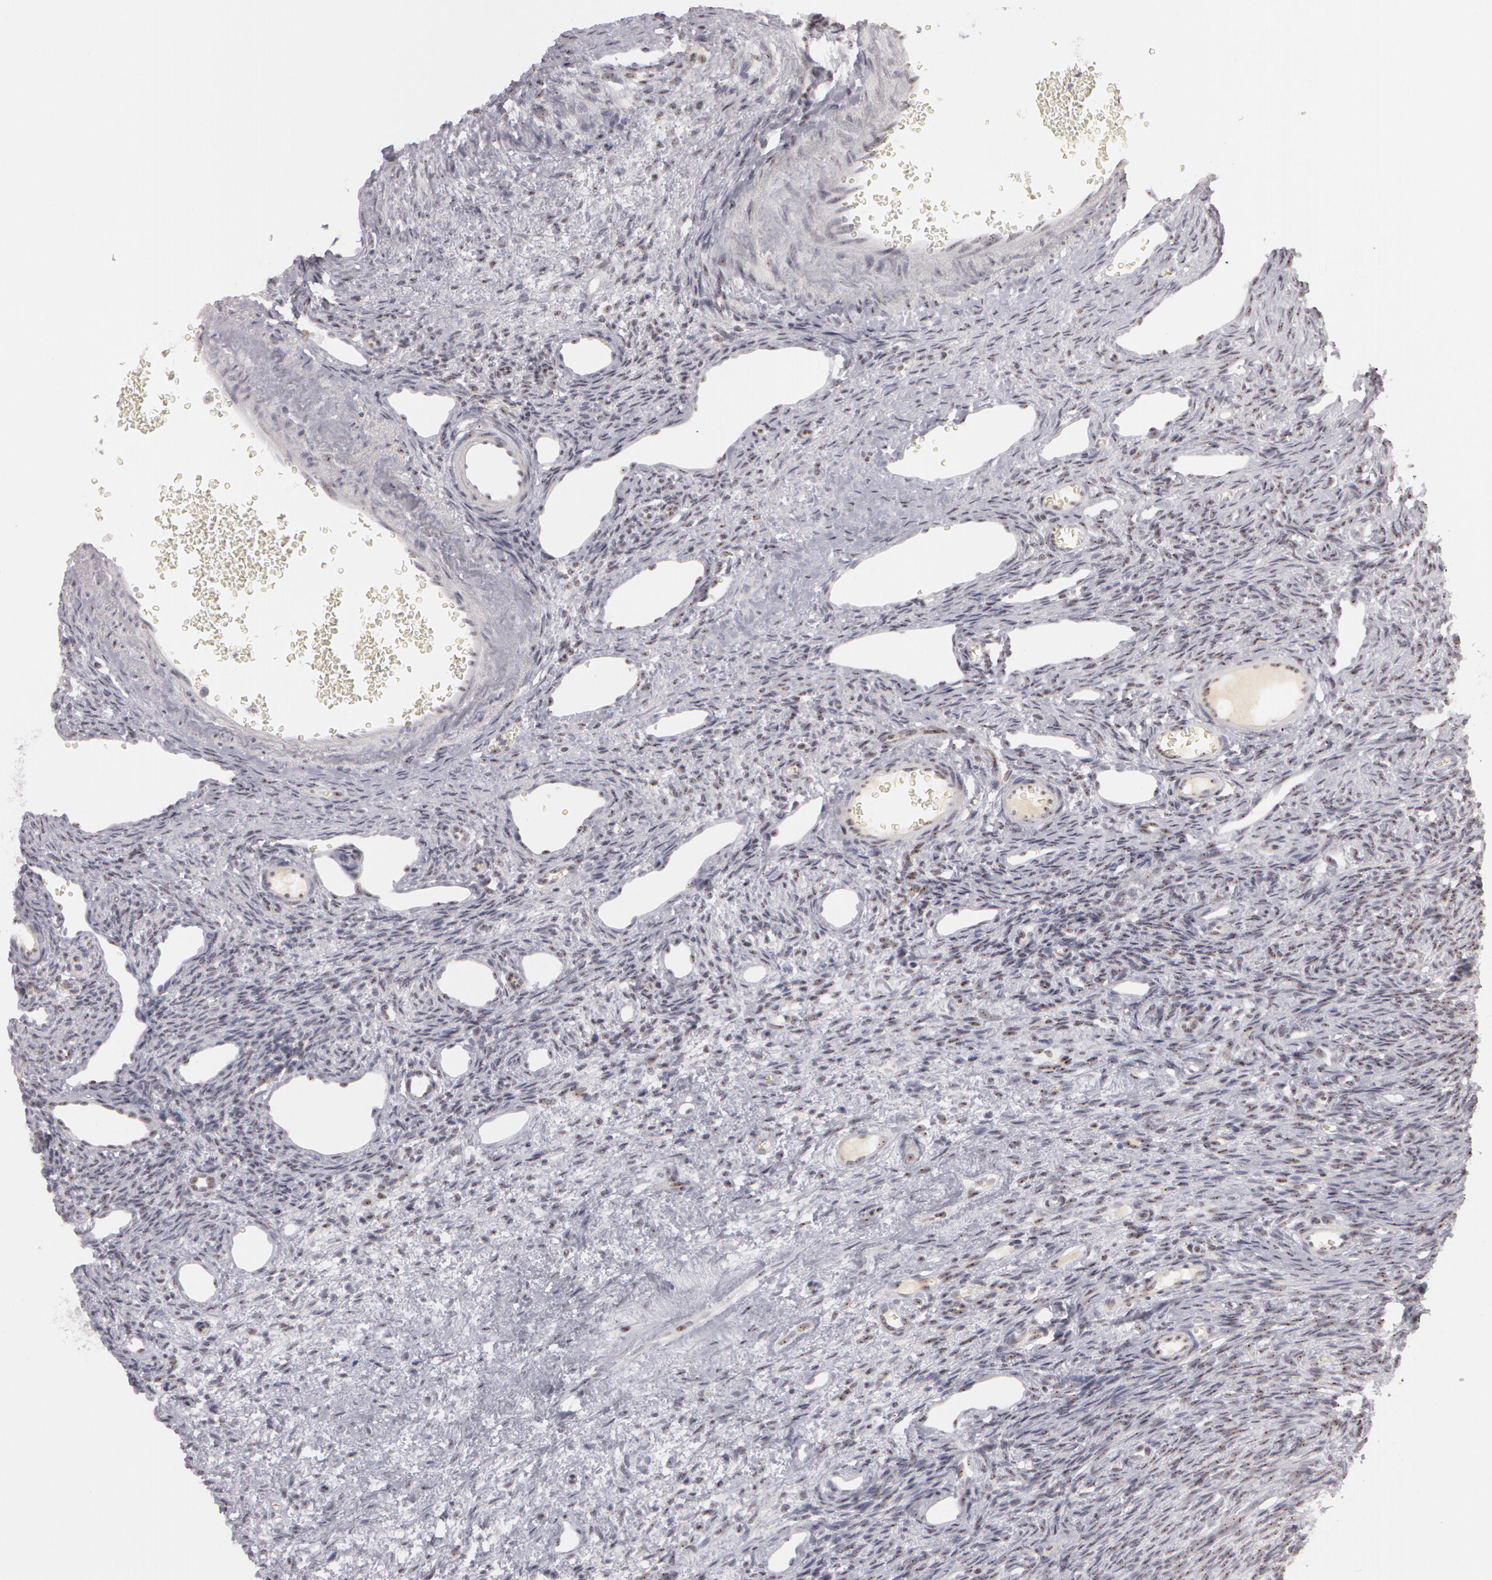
{"staining": {"intensity": "weak", "quantity": ">75%", "location": "nuclear"}, "tissue": "ovary", "cell_type": "Follicle cells", "image_type": "normal", "snomed": [{"axis": "morphology", "description": "Normal tissue, NOS"}, {"axis": "topography", "description": "Ovary"}], "caption": "Brown immunohistochemical staining in benign ovary exhibits weak nuclear staining in approximately >75% of follicle cells.", "gene": "FBL", "patient": {"sex": "female", "age": 33}}